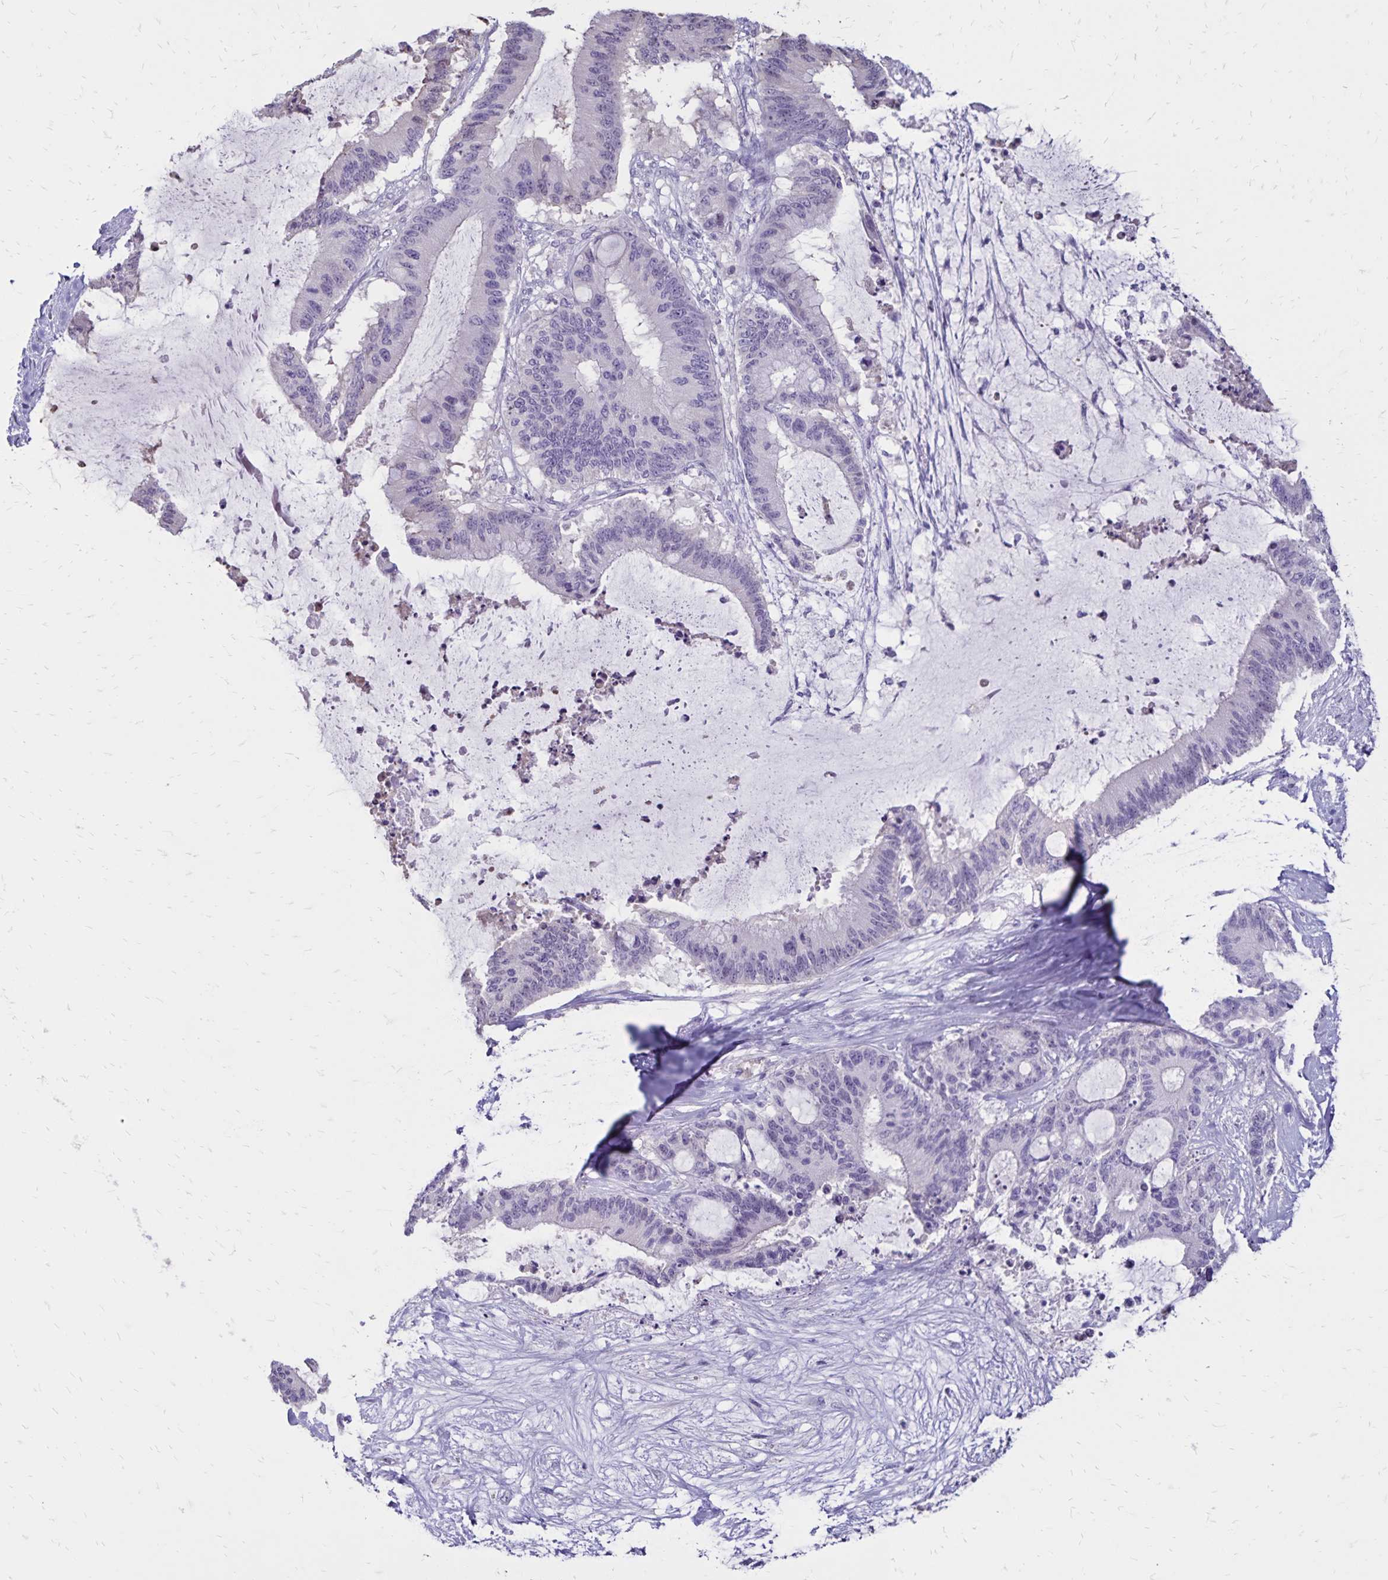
{"staining": {"intensity": "negative", "quantity": "none", "location": "none"}, "tissue": "liver cancer", "cell_type": "Tumor cells", "image_type": "cancer", "snomed": [{"axis": "morphology", "description": "Normal tissue, NOS"}, {"axis": "morphology", "description": "Cholangiocarcinoma"}, {"axis": "topography", "description": "Liver"}, {"axis": "topography", "description": "Peripheral nerve tissue"}], "caption": "DAB immunohistochemical staining of human liver cancer demonstrates no significant positivity in tumor cells.", "gene": "SH3GL3", "patient": {"sex": "female", "age": 73}}